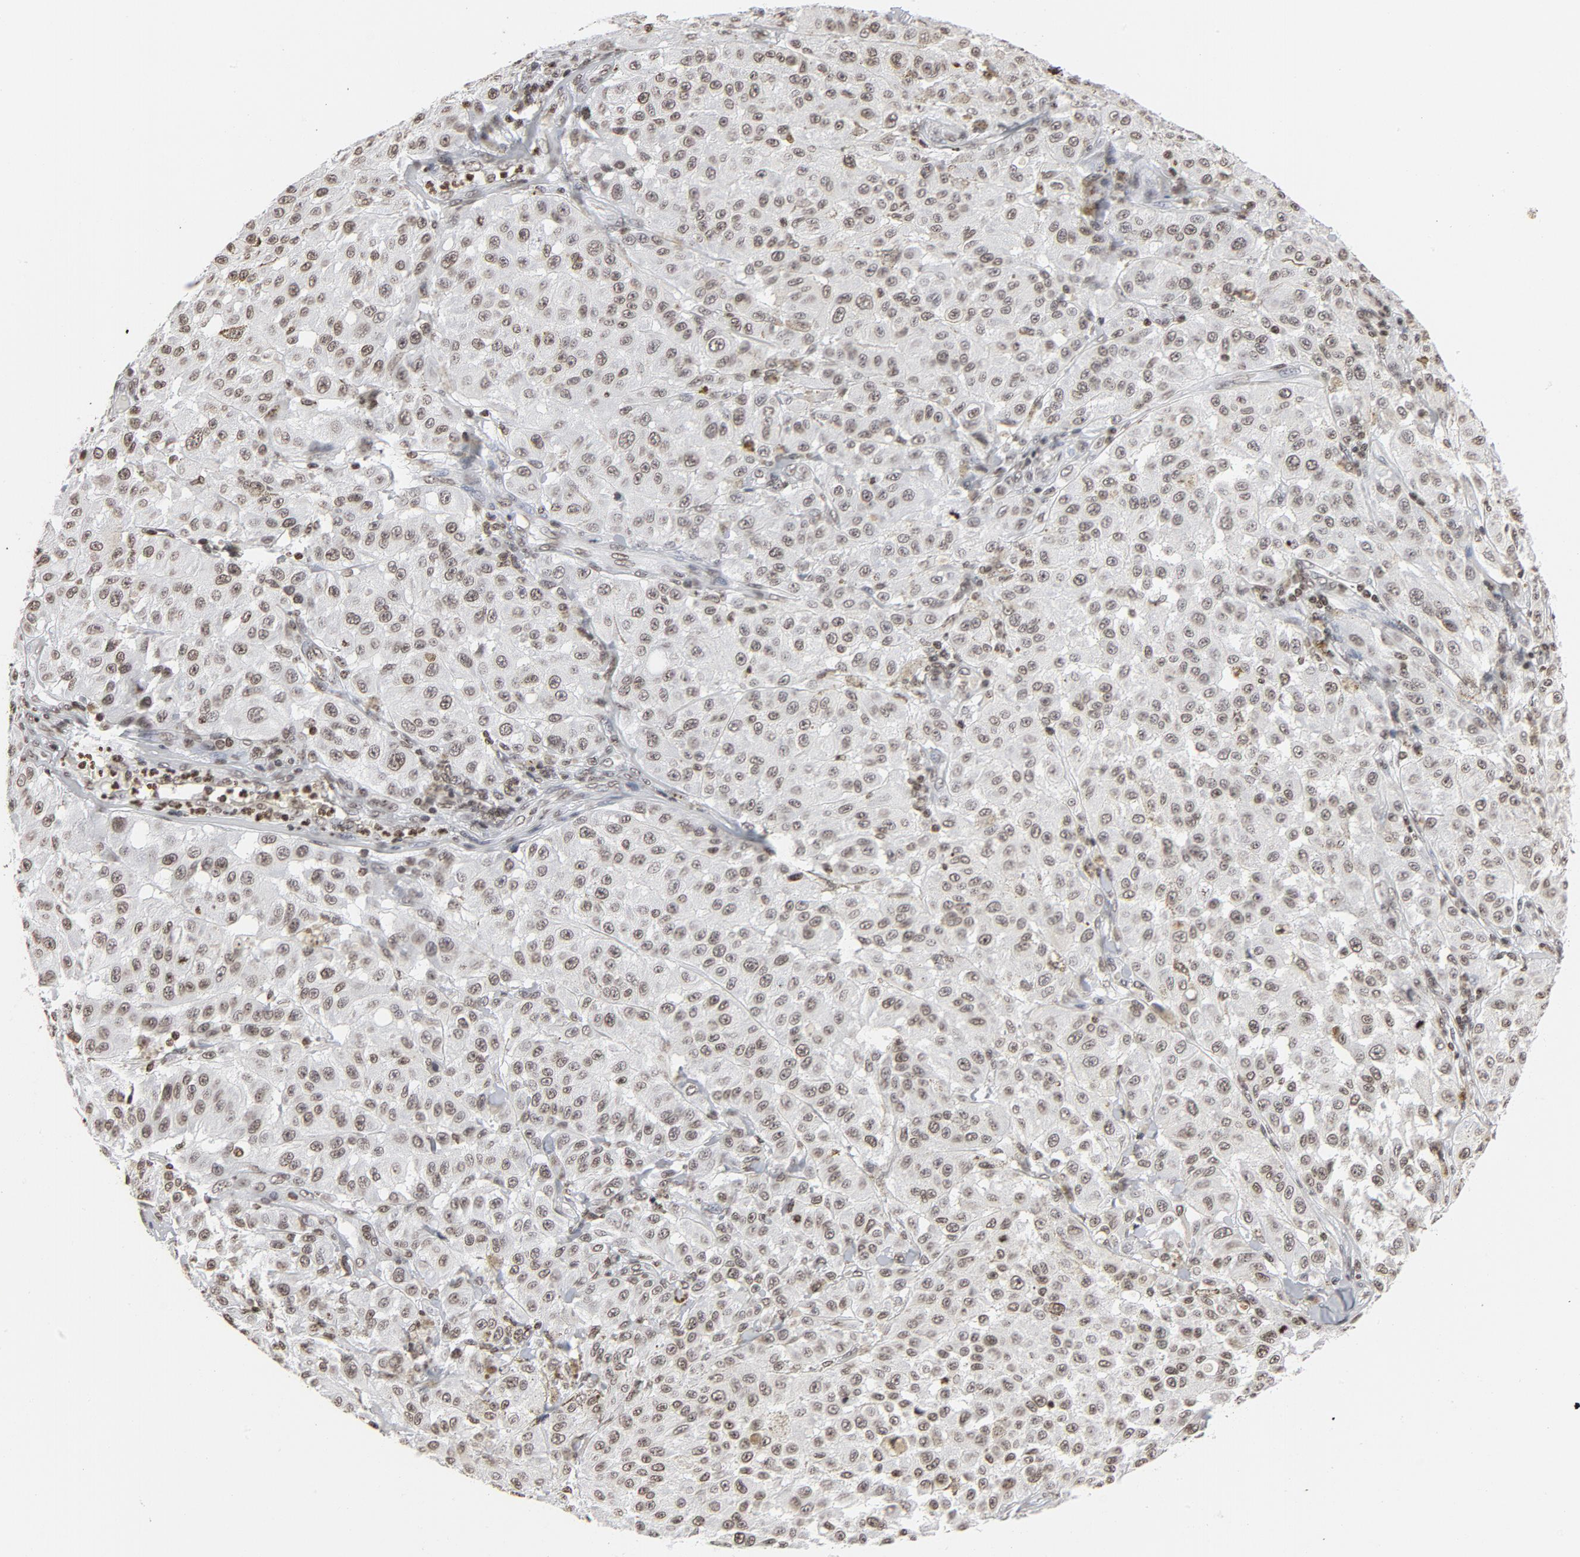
{"staining": {"intensity": "weak", "quantity": ">75%", "location": "nuclear"}, "tissue": "melanoma", "cell_type": "Tumor cells", "image_type": "cancer", "snomed": [{"axis": "morphology", "description": "Malignant melanoma, NOS"}, {"axis": "topography", "description": "Skin"}], "caption": "Malignant melanoma stained for a protein exhibits weak nuclear positivity in tumor cells. The staining is performed using DAB brown chromogen to label protein expression. The nuclei are counter-stained blue using hematoxylin.", "gene": "H2AC12", "patient": {"sex": "female", "age": 64}}